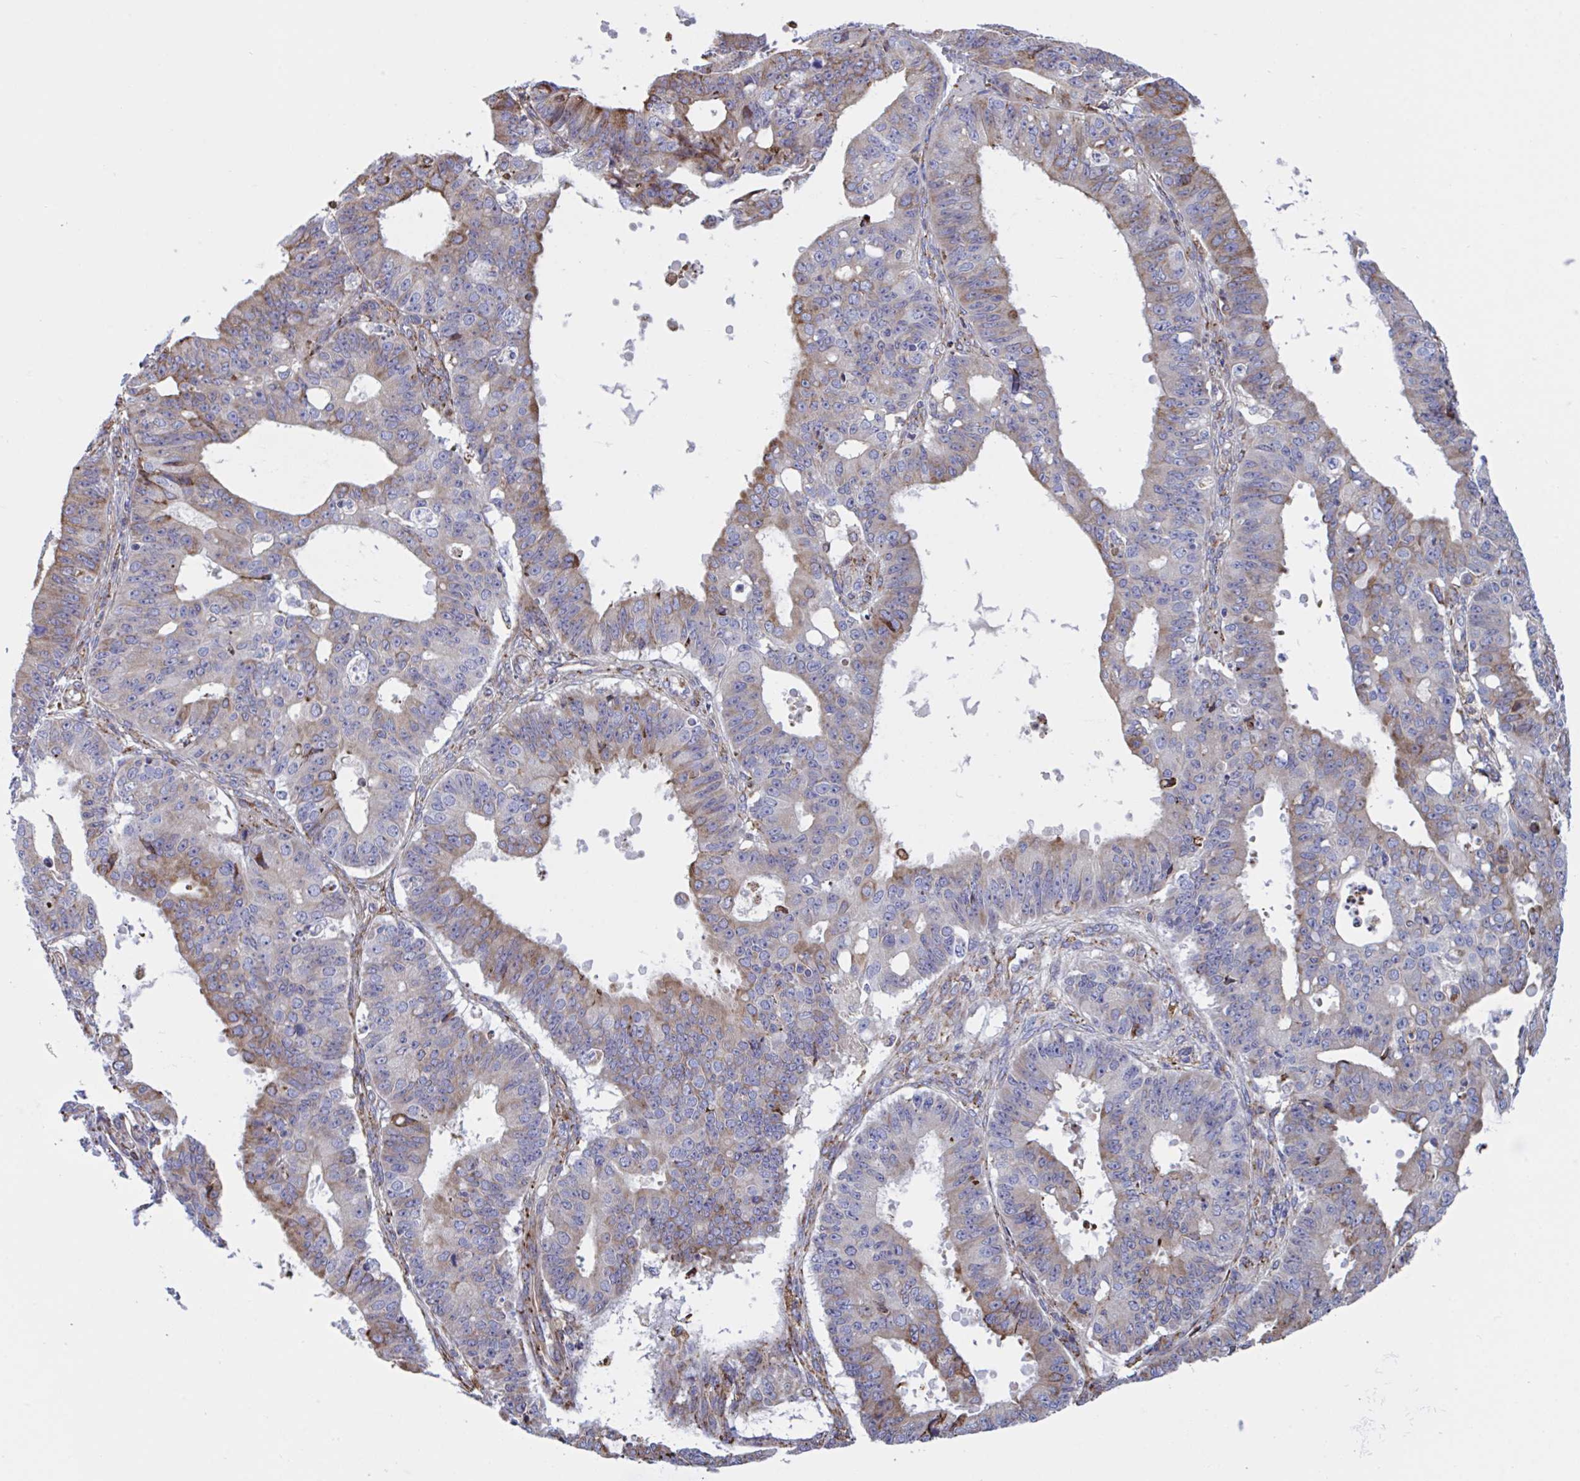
{"staining": {"intensity": "moderate", "quantity": ">75%", "location": "cytoplasmic/membranous"}, "tissue": "ovarian cancer", "cell_type": "Tumor cells", "image_type": "cancer", "snomed": [{"axis": "morphology", "description": "Carcinoma, endometroid"}, {"axis": "topography", "description": "Appendix"}, {"axis": "topography", "description": "Ovary"}], "caption": "A medium amount of moderate cytoplasmic/membranous expression is identified in about >75% of tumor cells in ovarian endometroid carcinoma tissue.", "gene": "PEAK3", "patient": {"sex": "female", "age": 42}}